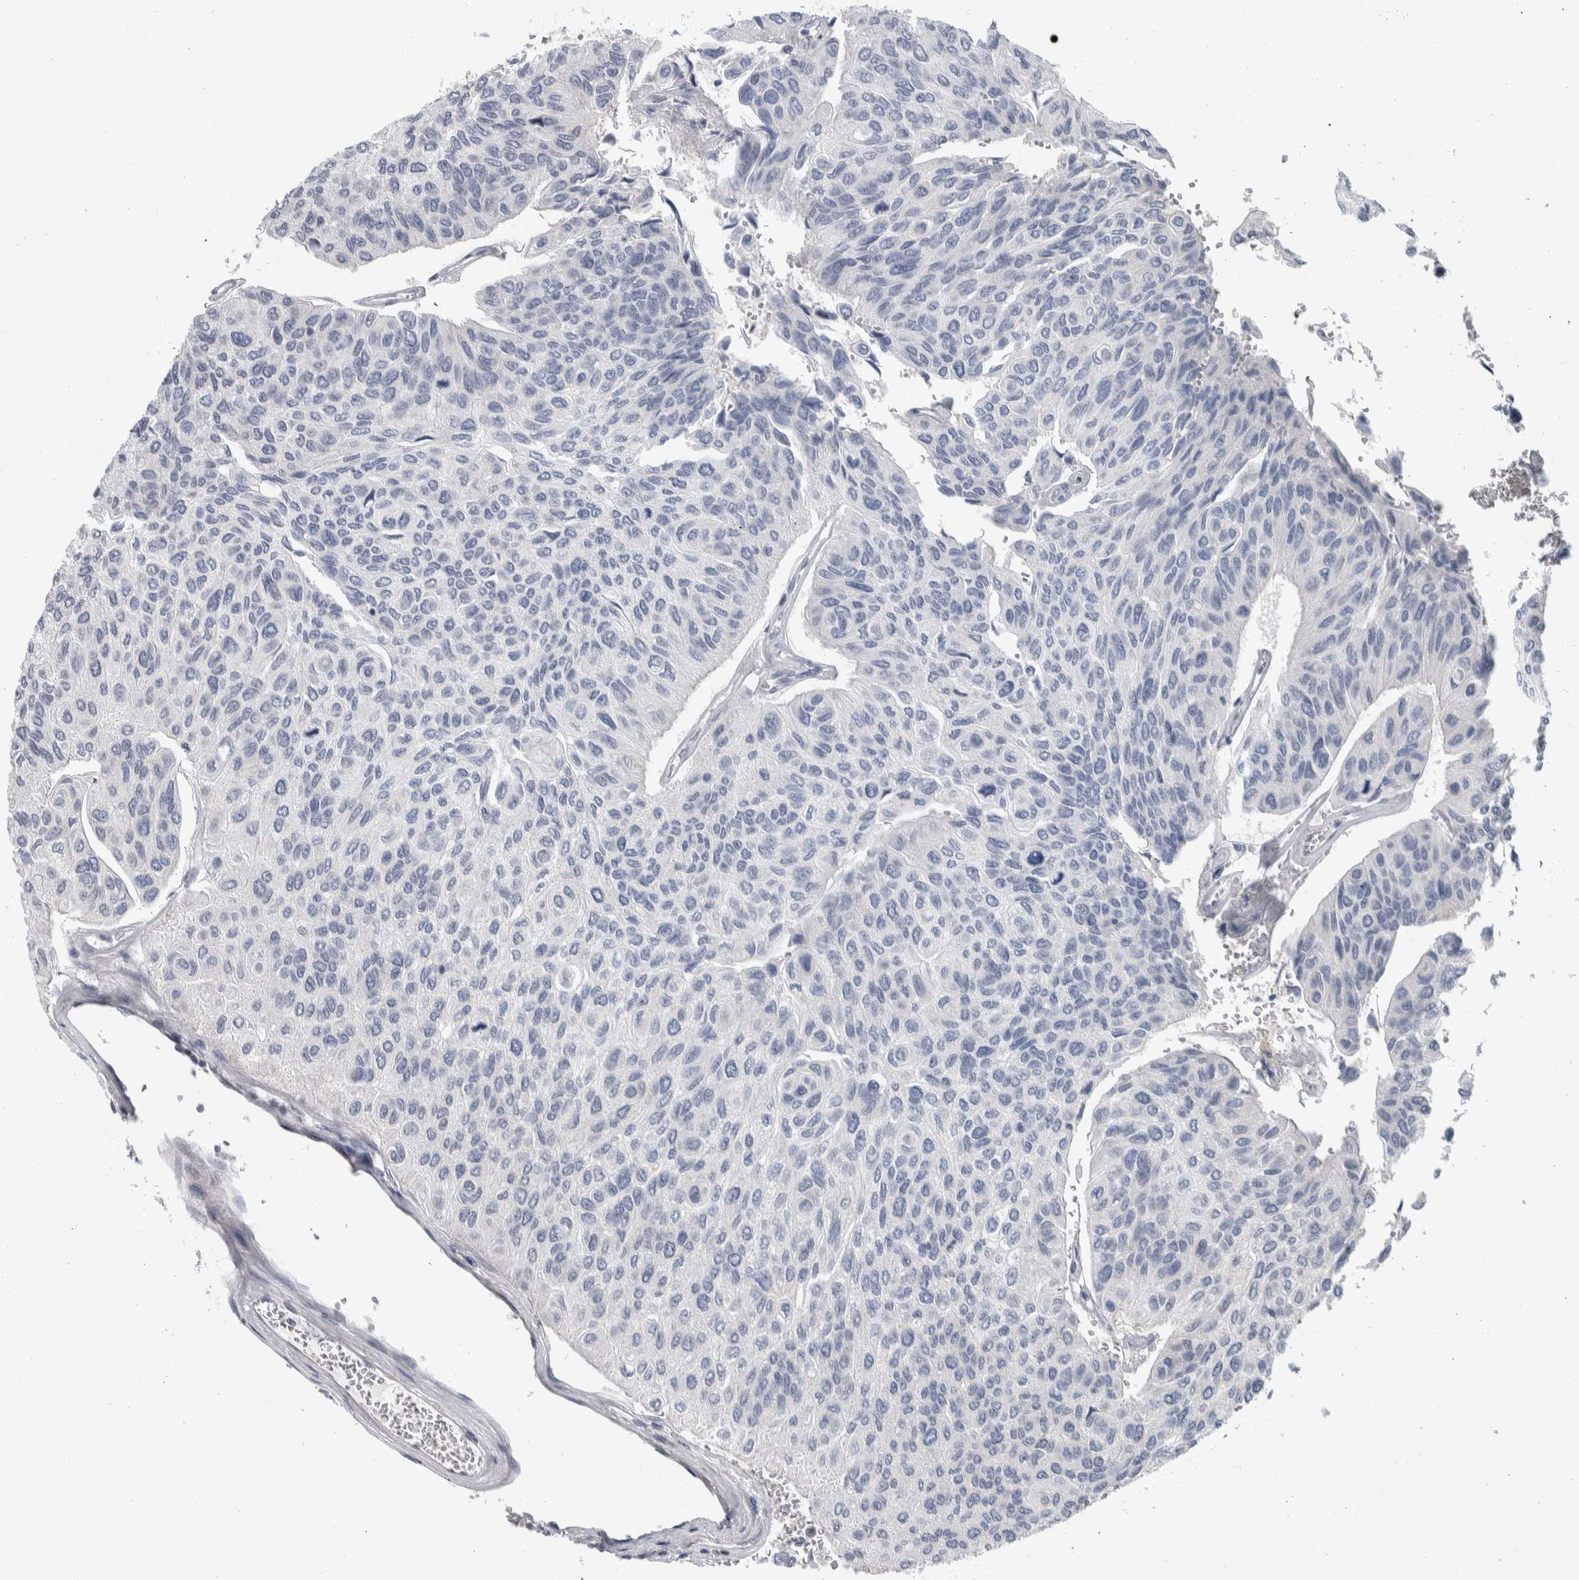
{"staining": {"intensity": "negative", "quantity": "none", "location": "none"}, "tissue": "urothelial cancer", "cell_type": "Tumor cells", "image_type": "cancer", "snomed": [{"axis": "morphology", "description": "Urothelial carcinoma, High grade"}, {"axis": "topography", "description": "Urinary bladder"}], "caption": "This is a image of immunohistochemistry (IHC) staining of urothelial cancer, which shows no positivity in tumor cells.", "gene": "PTPA", "patient": {"sex": "male", "age": 66}}